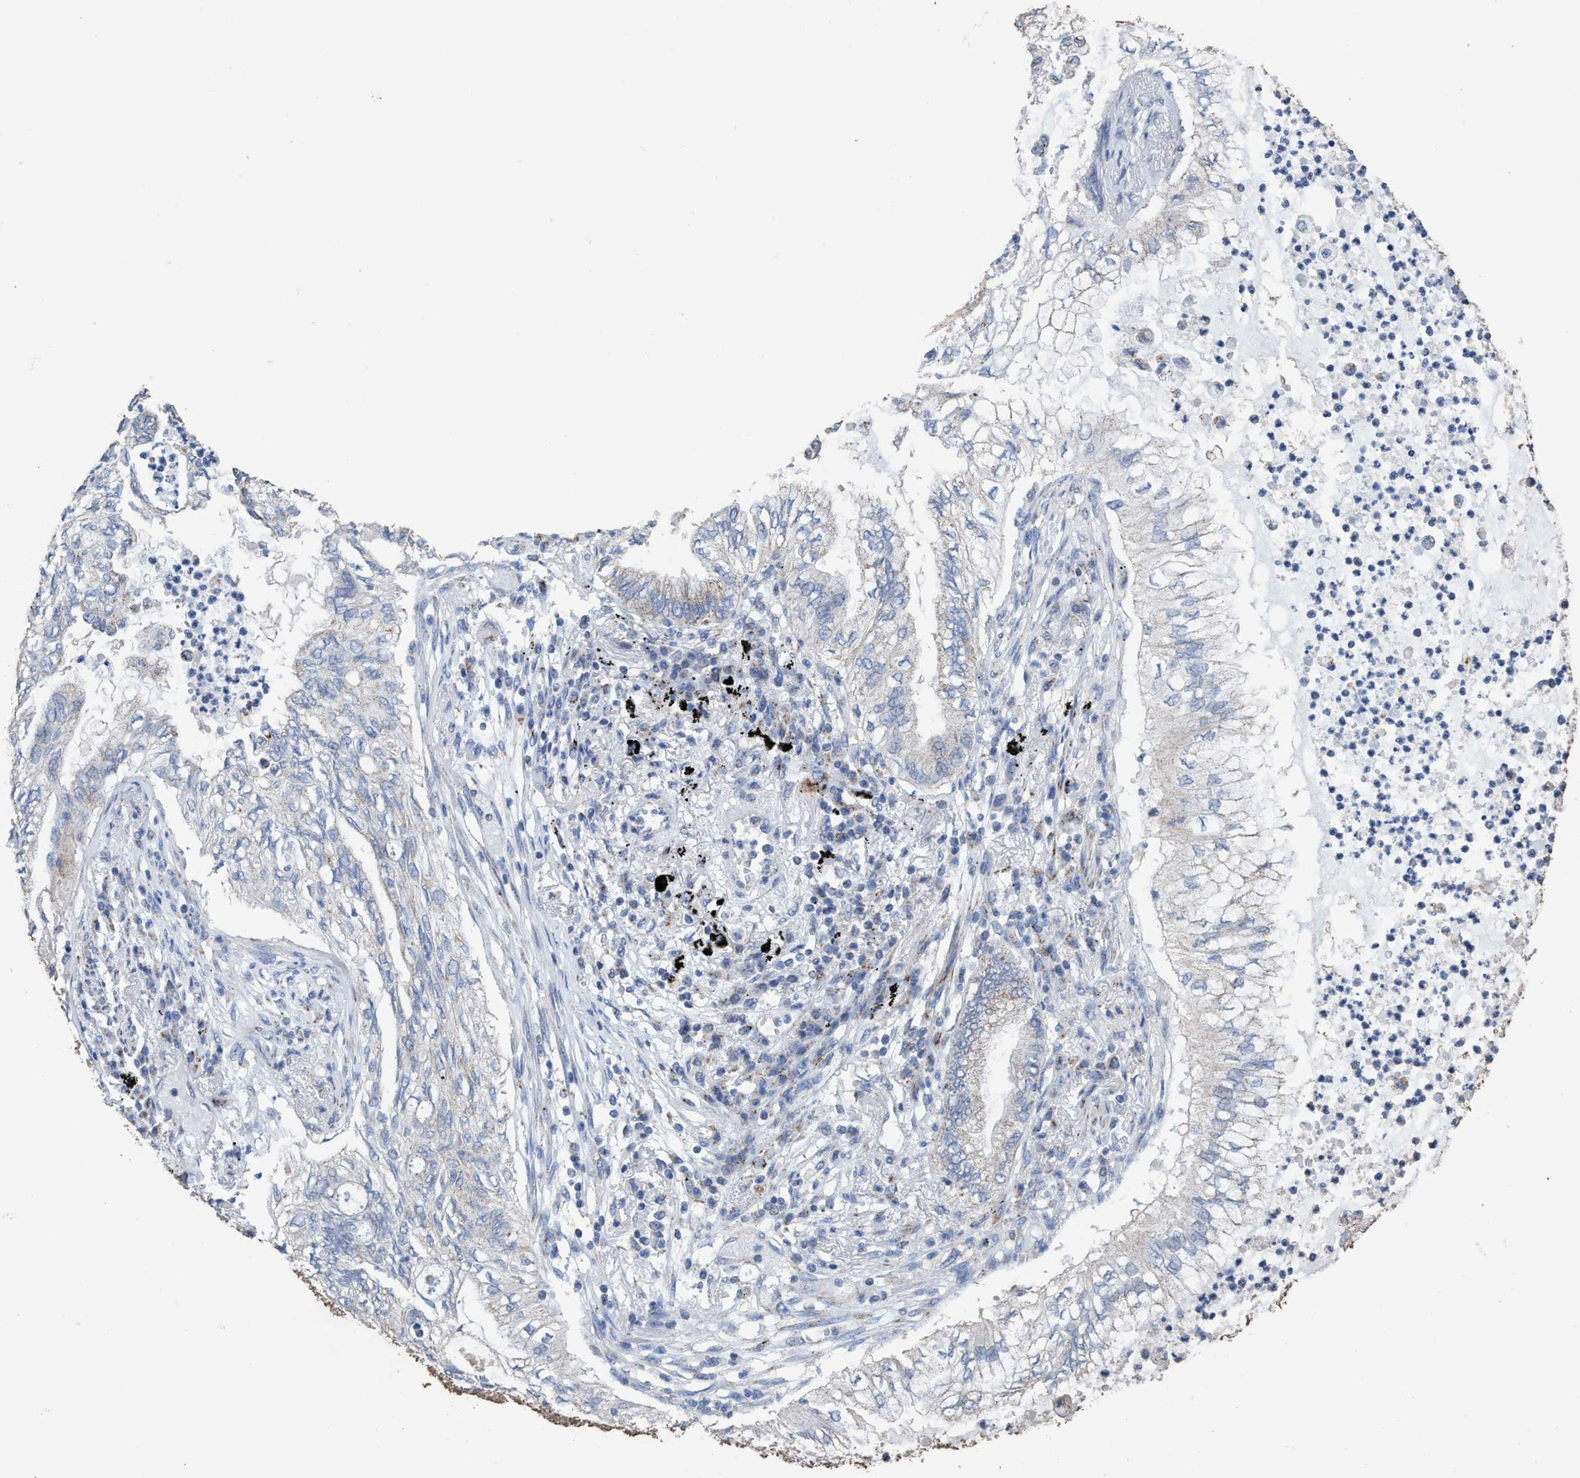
{"staining": {"intensity": "negative", "quantity": "none", "location": "none"}, "tissue": "lung cancer", "cell_type": "Tumor cells", "image_type": "cancer", "snomed": [{"axis": "morphology", "description": "Normal tissue, NOS"}, {"axis": "morphology", "description": "Adenocarcinoma, NOS"}, {"axis": "topography", "description": "Bronchus"}, {"axis": "topography", "description": "Lung"}], "caption": "A histopathology image of human lung adenocarcinoma is negative for staining in tumor cells.", "gene": "RSAD1", "patient": {"sex": "female", "age": 70}}